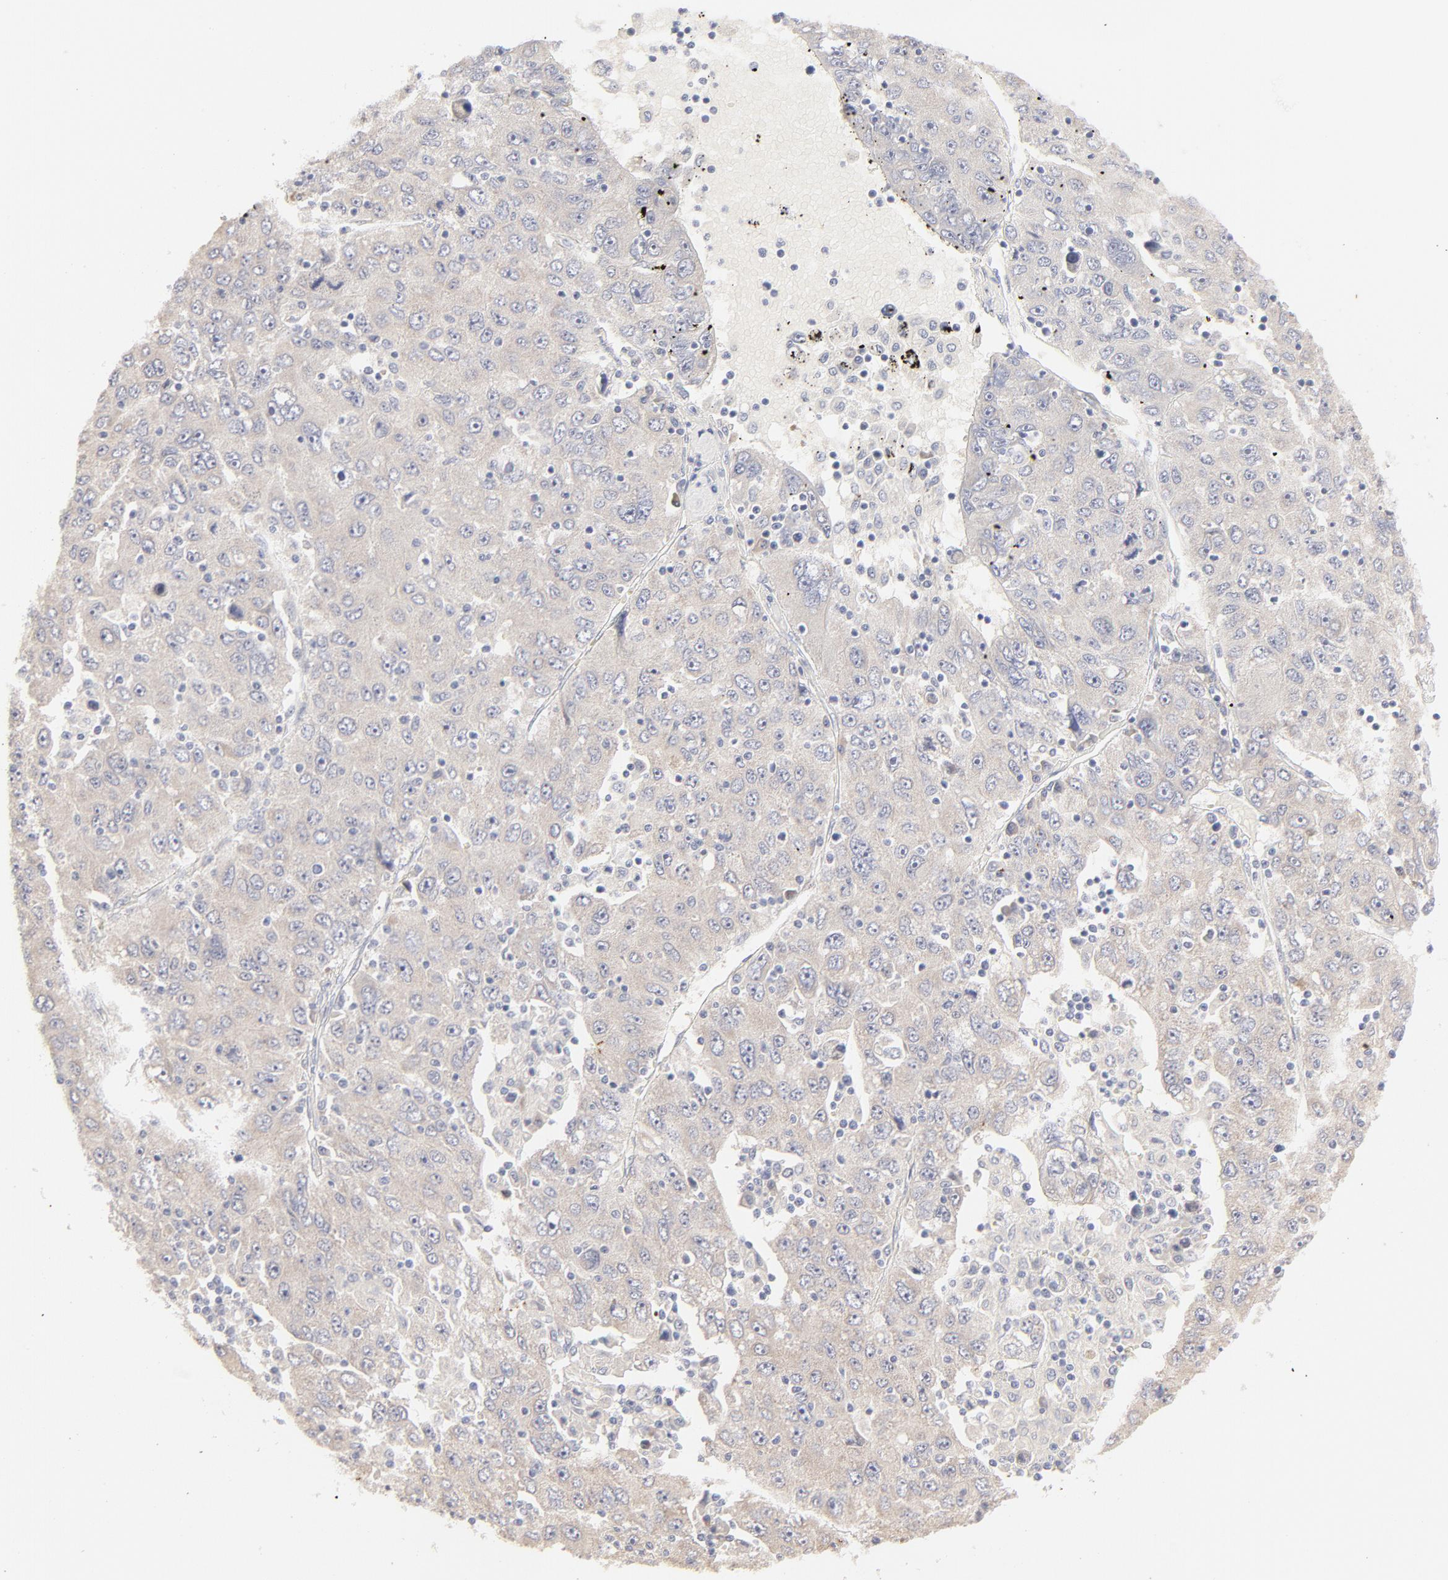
{"staining": {"intensity": "negative", "quantity": "none", "location": "none"}, "tissue": "liver cancer", "cell_type": "Tumor cells", "image_type": "cancer", "snomed": [{"axis": "morphology", "description": "Carcinoma, Hepatocellular, NOS"}, {"axis": "topography", "description": "Liver"}], "caption": "Immunohistochemistry of human liver hepatocellular carcinoma displays no positivity in tumor cells.", "gene": "NKX2-2", "patient": {"sex": "male", "age": 49}}